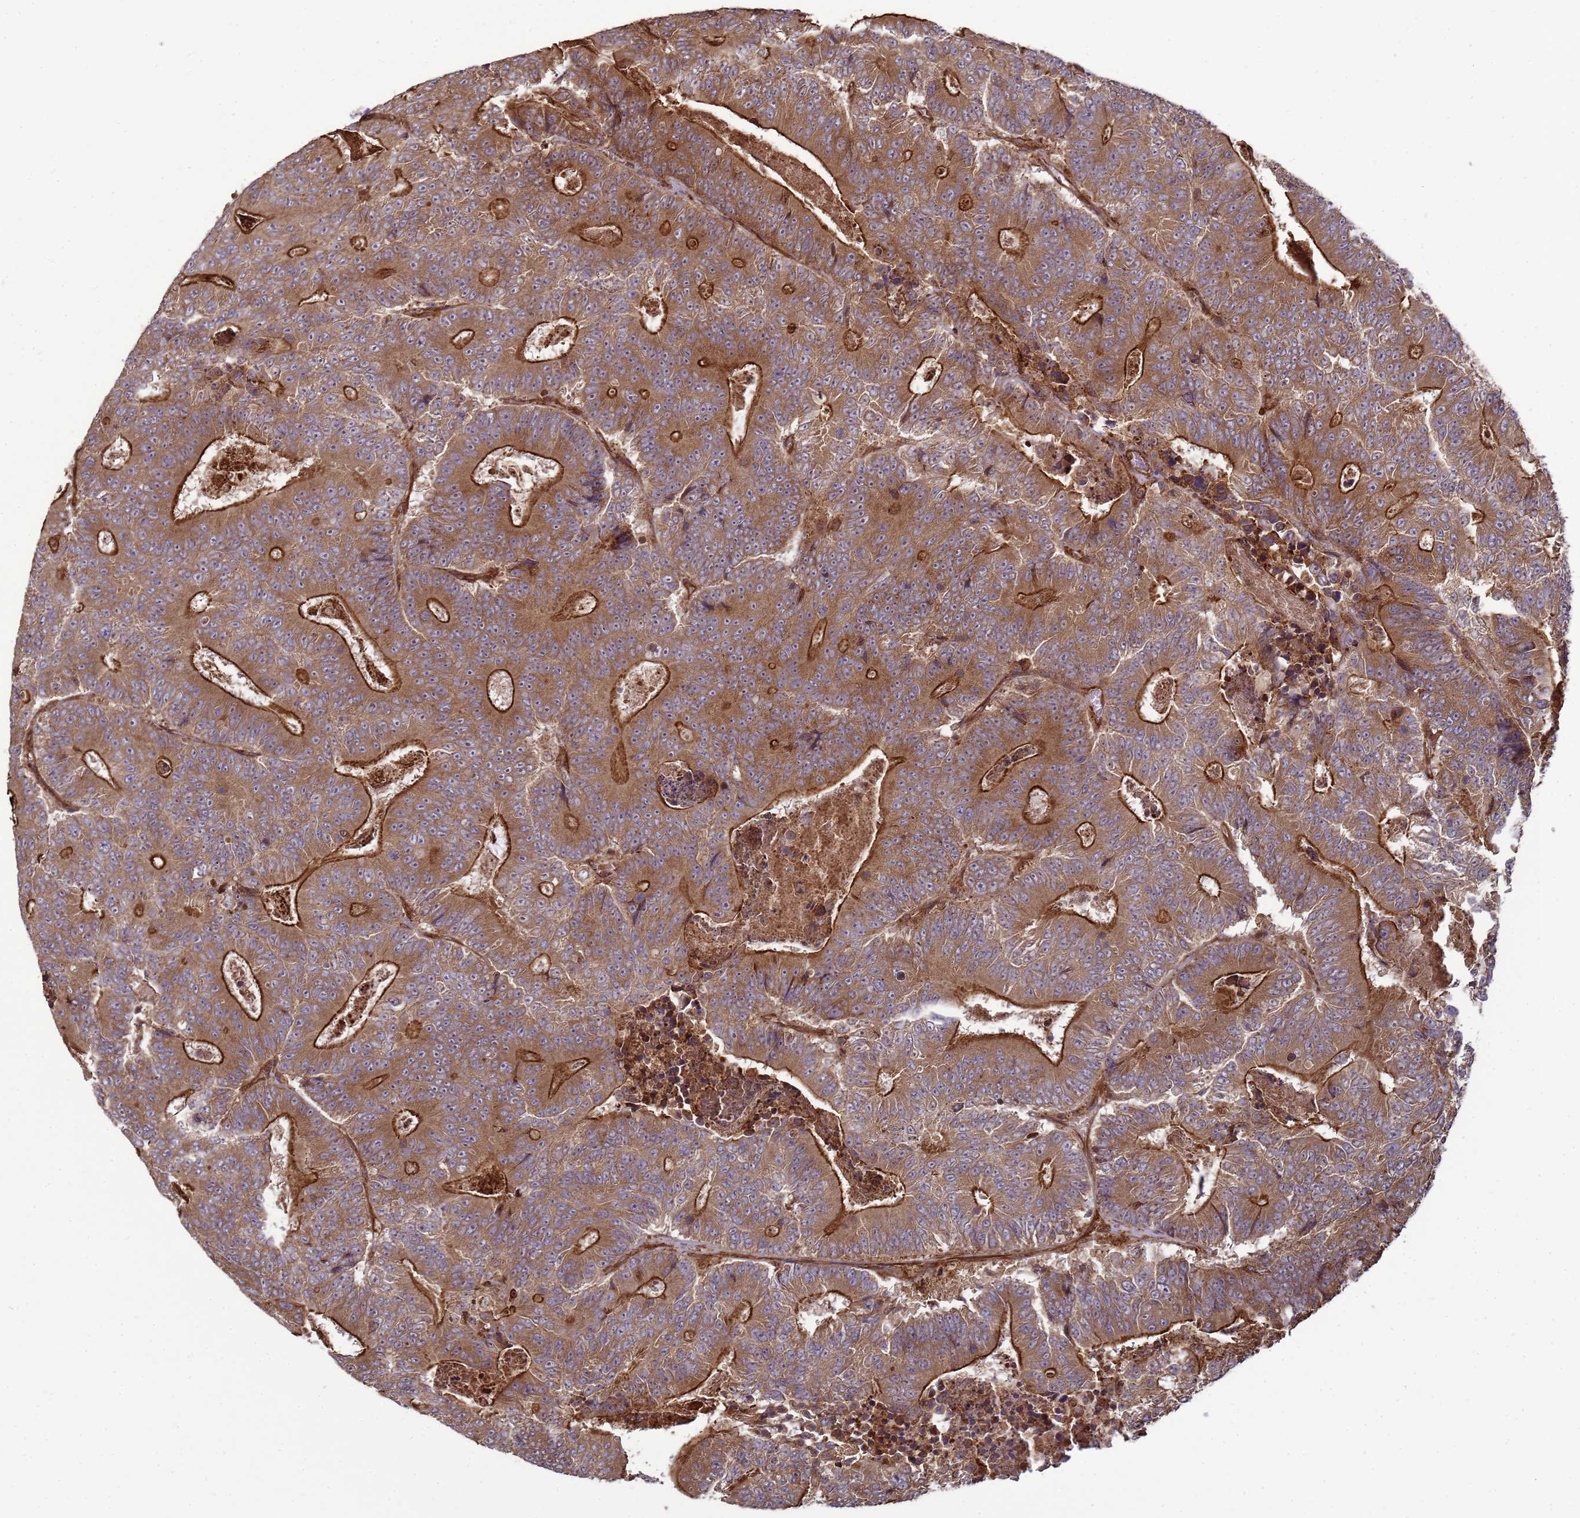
{"staining": {"intensity": "strong", "quantity": ">75%", "location": "cytoplasmic/membranous"}, "tissue": "colorectal cancer", "cell_type": "Tumor cells", "image_type": "cancer", "snomed": [{"axis": "morphology", "description": "Adenocarcinoma, NOS"}, {"axis": "topography", "description": "Colon"}], "caption": "Immunohistochemical staining of colorectal adenocarcinoma displays strong cytoplasmic/membranous protein positivity in about >75% of tumor cells.", "gene": "CNOT1", "patient": {"sex": "male", "age": 83}}